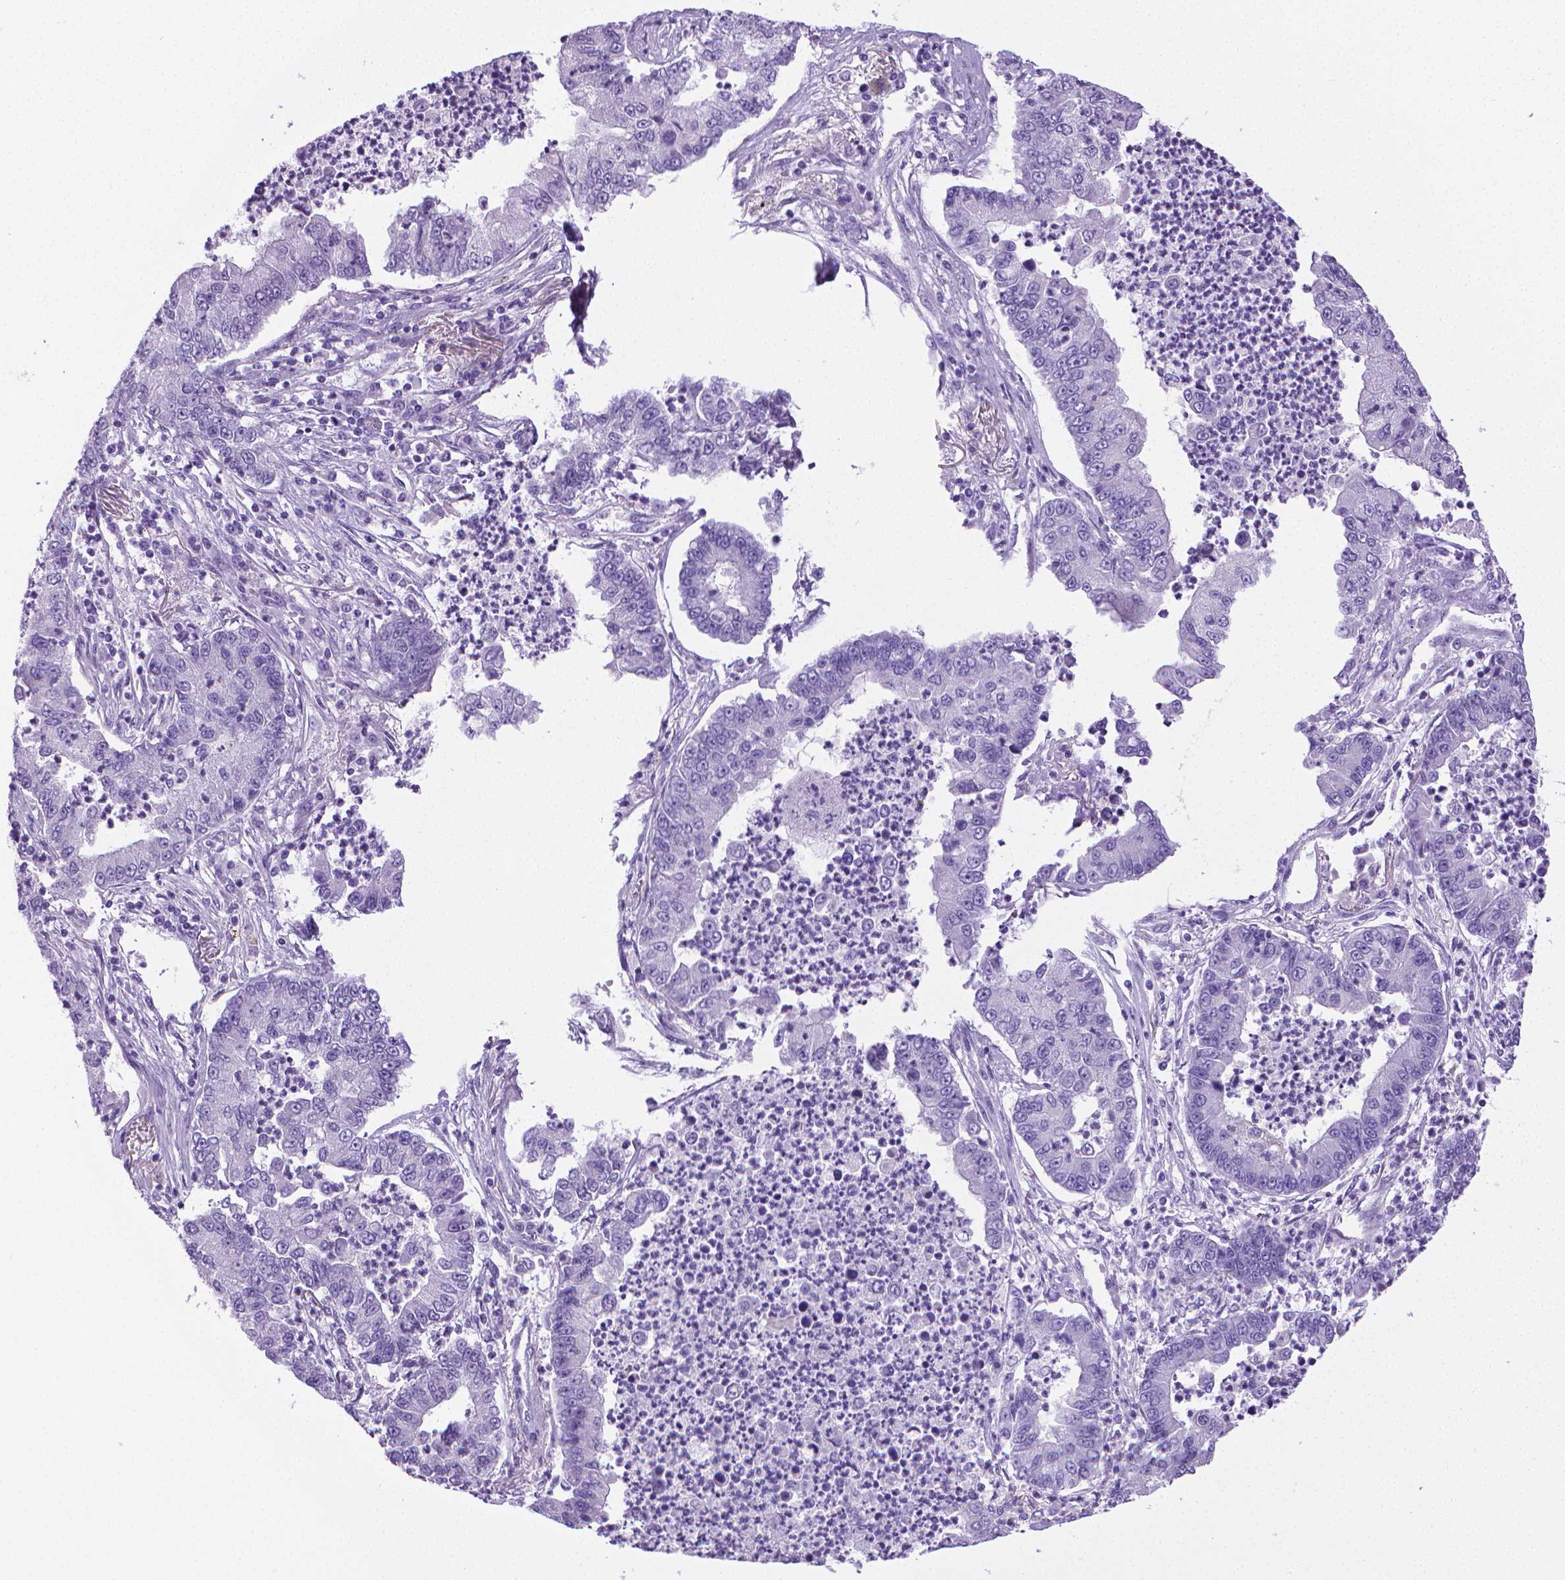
{"staining": {"intensity": "negative", "quantity": "none", "location": "none"}, "tissue": "lung cancer", "cell_type": "Tumor cells", "image_type": "cancer", "snomed": [{"axis": "morphology", "description": "Adenocarcinoma, NOS"}, {"axis": "topography", "description": "Lung"}], "caption": "This is an immunohistochemistry (IHC) histopathology image of adenocarcinoma (lung). There is no expression in tumor cells.", "gene": "PNMA2", "patient": {"sex": "female", "age": 57}}